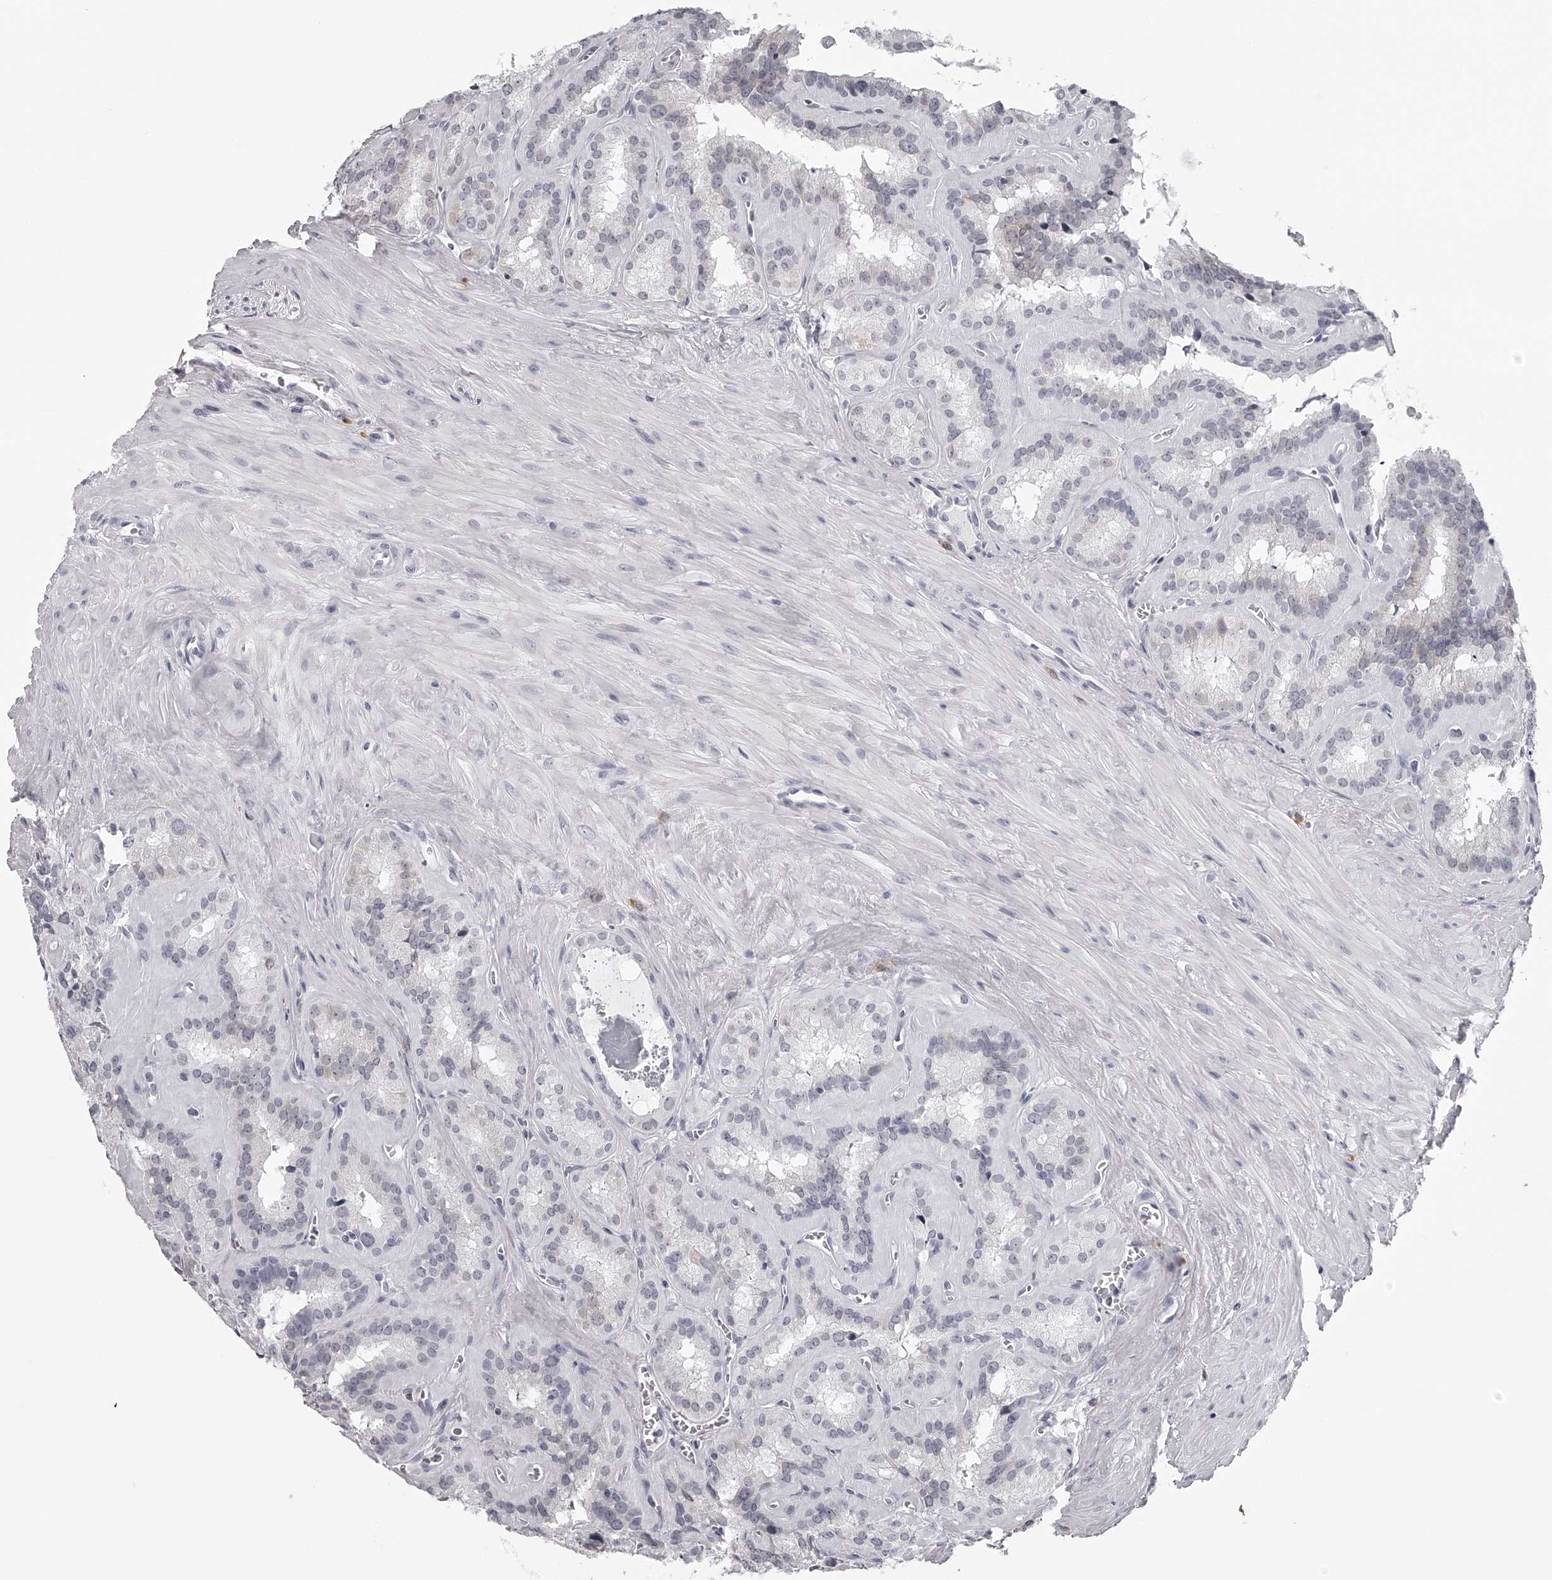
{"staining": {"intensity": "negative", "quantity": "none", "location": "none"}, "tissue": "seminal vesicle", "cell_type": "Glandular cells", "image_type": "normal", "snomed": [{"axis": "morphology", "description": "Normal tissue, NOS"}, {"axis": "topography", "description": "Prostate"}, {"axis": "topography", "description": "Seminal veicle"}], "caption": "Photomicrograph shows no significant protein positivity in glandular cells of normal seminal vesicle.", "gene": "SEC11C", "patient": {"sex": "male", "age": 59}}